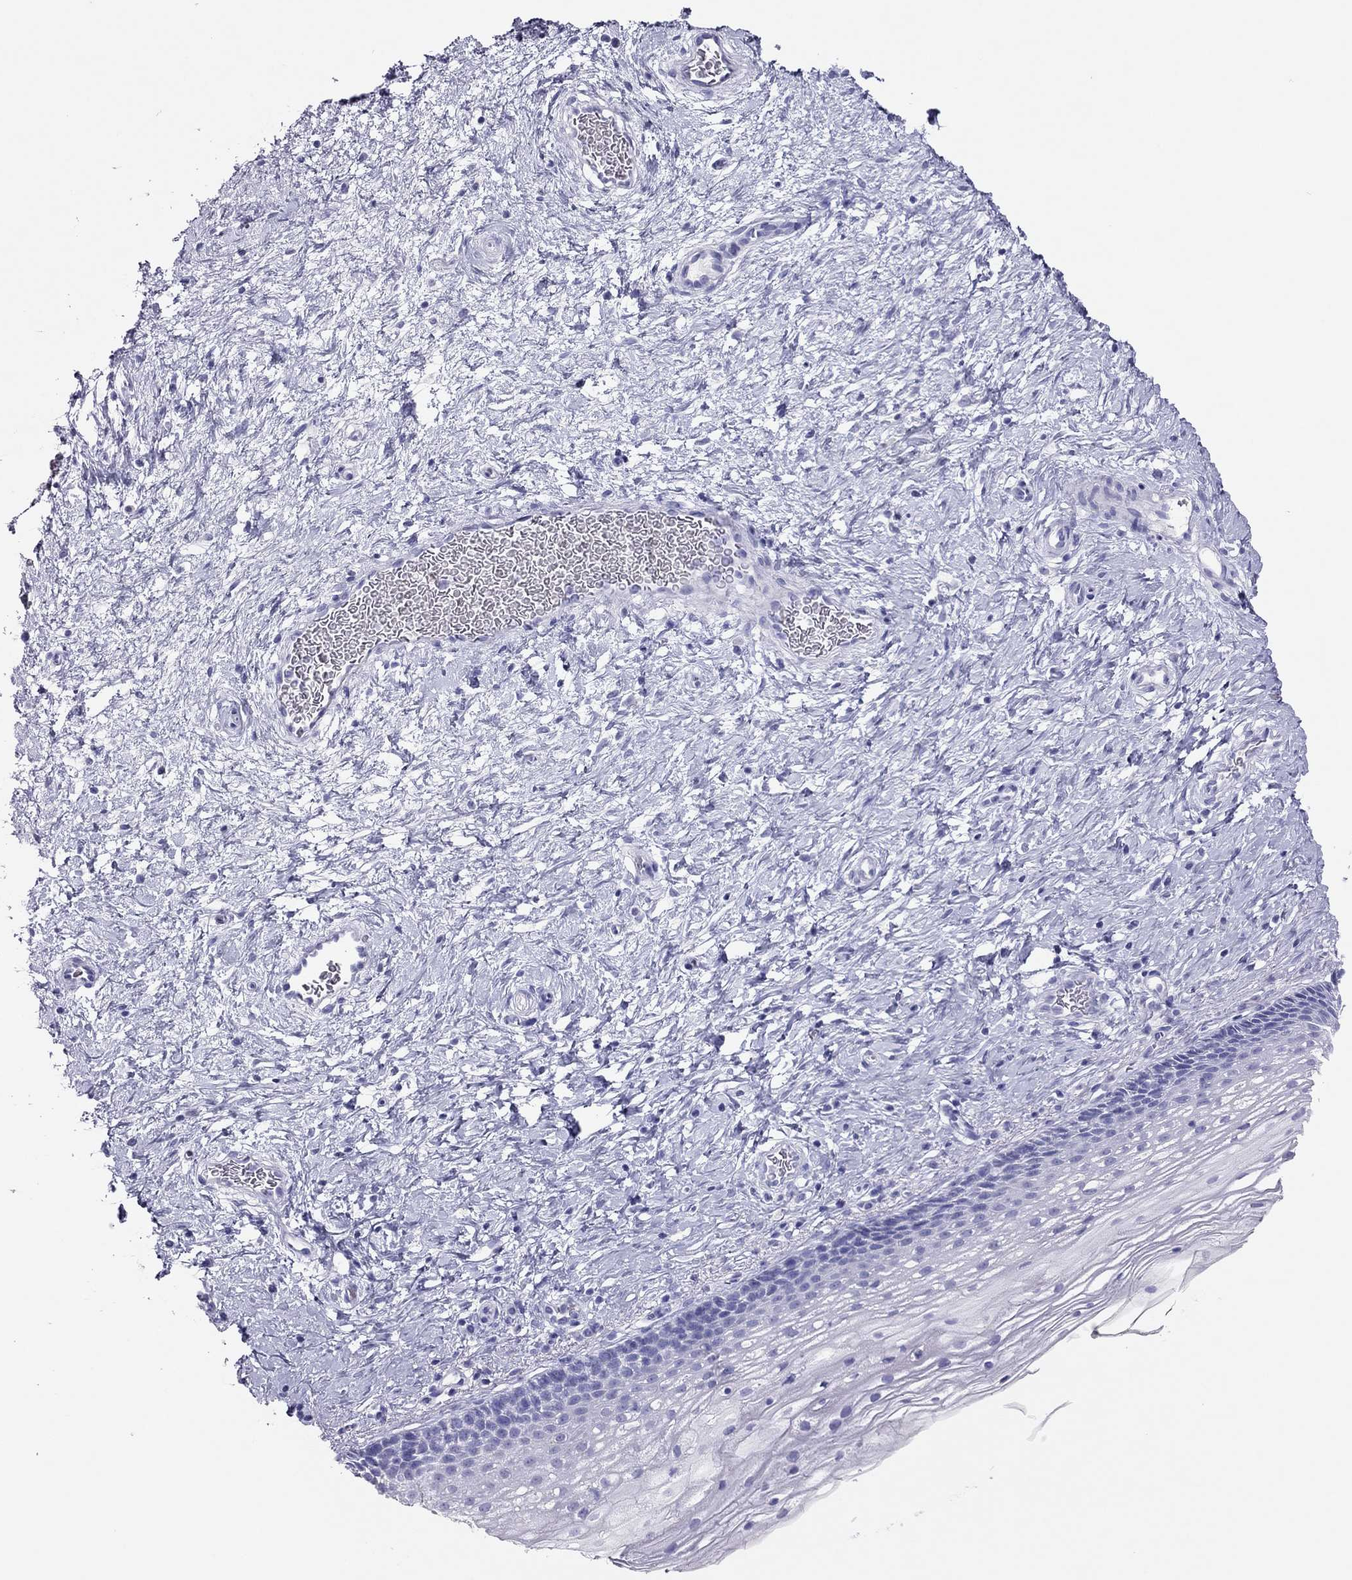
{"staining": {"intensity": "negative", "quantity": "none", "location": "none"}, "tissue": "cervix", "cell_type": "Glandular cells", "image_type": "normal", "snomed": [{"axis": "morphology", "description": "Normal tissue, NOS"}, {"axis": "topography", "description": "Cervix"}], "caption": "IHC image of benign cervix: human cervix stained with DAB (3,3'-diaminobenzidine) displays no significant protein staining in glandular cells.", "gene": "TSHB", "patient": {"sex": "female", "age": 34}}